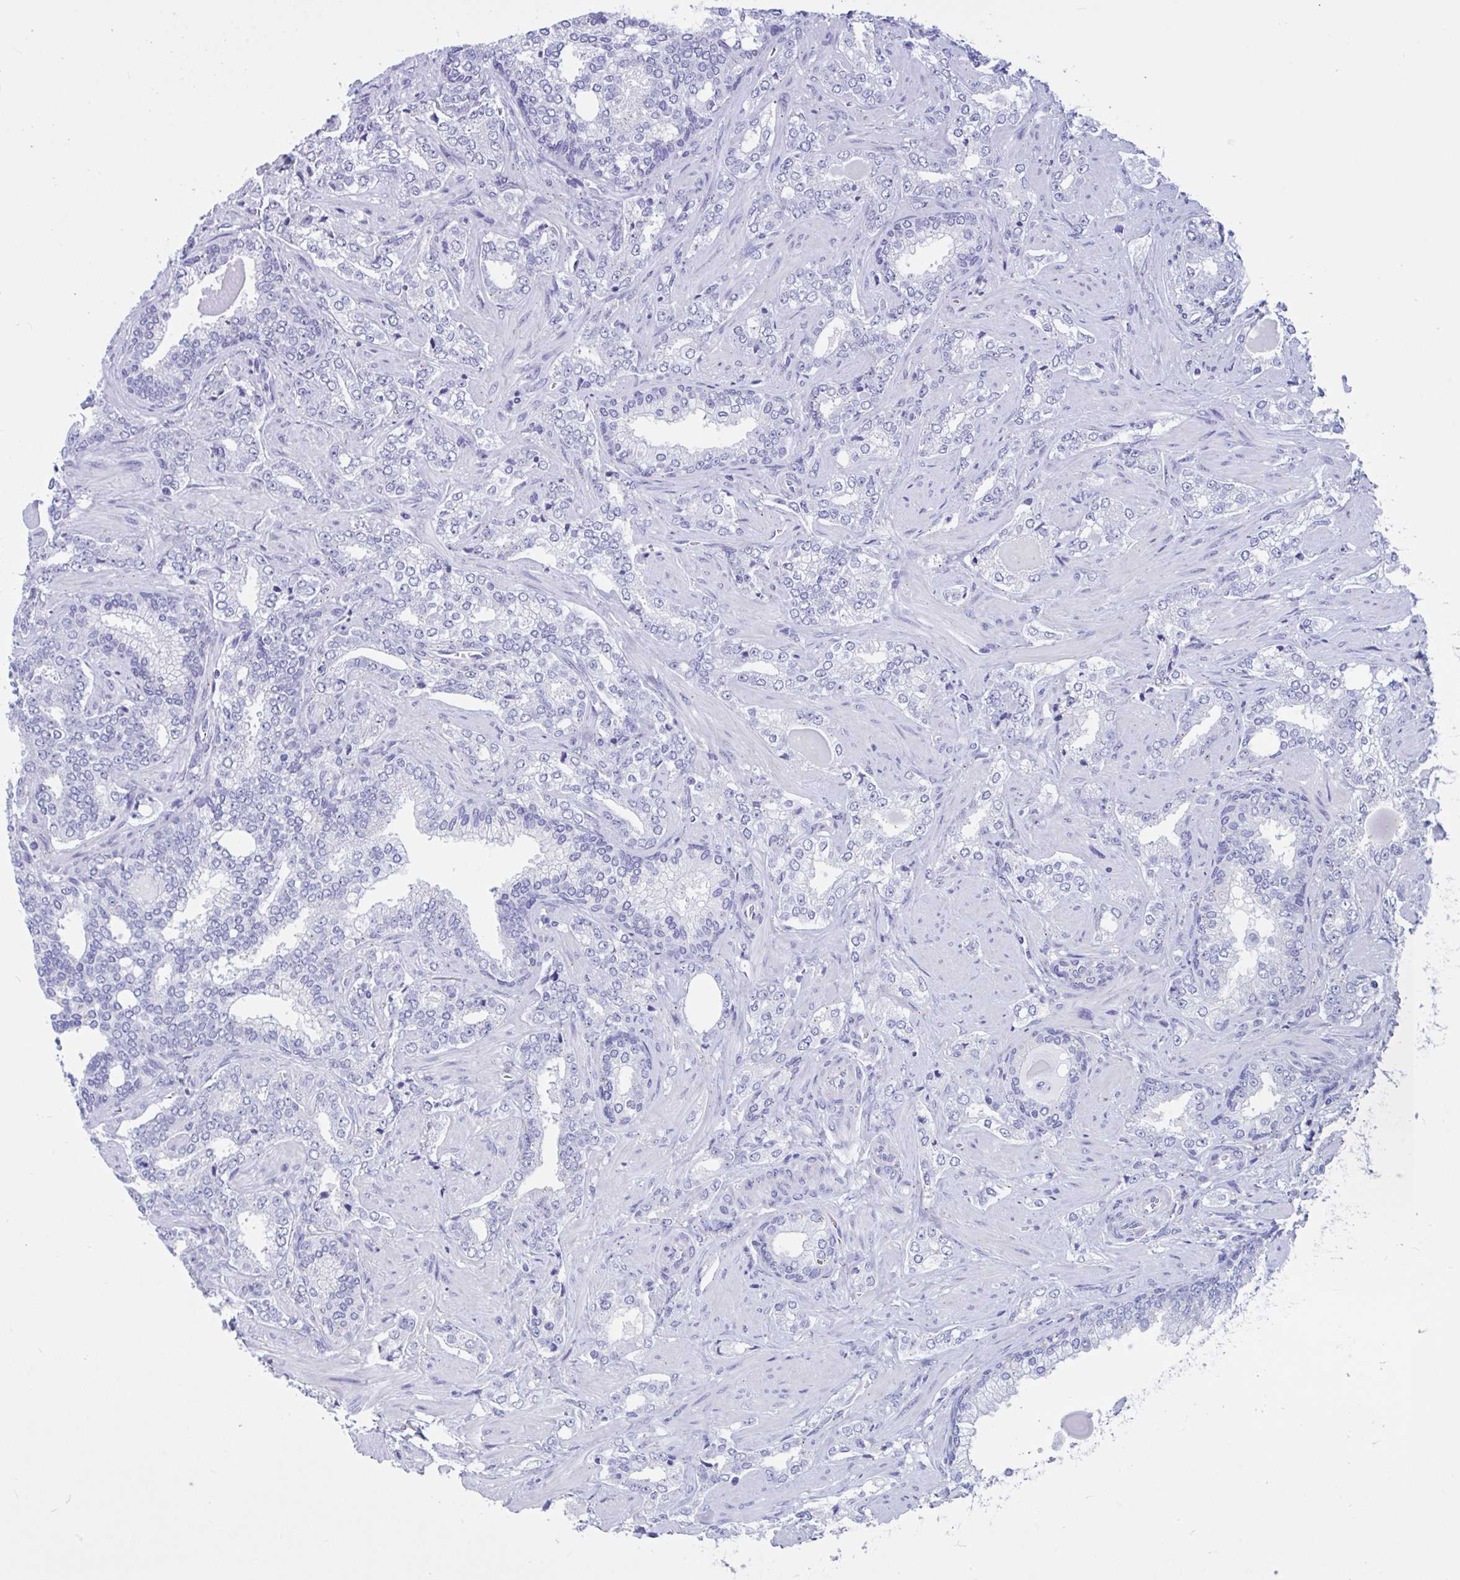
{"staining": {"intensity": "negative", "quantity": "none", "location": "none"}, "tissue": "prostate cancer", "cell_type": "Tumor cells", "image_type": "cancer", "snomed": [{"axis": "morphology", "description": "Adenocarcinoma, High grade"}, {"axis": "topography", "description": "Prostate"}], "caption": "Immunohistochemistry photomicrograph of prostate high-grade adenocarcinoma stained for a protein (brown), which reveals no staining in tumor cells.", "gene": "RNASE3", "patient": {"sex": "male", "age": 60}}